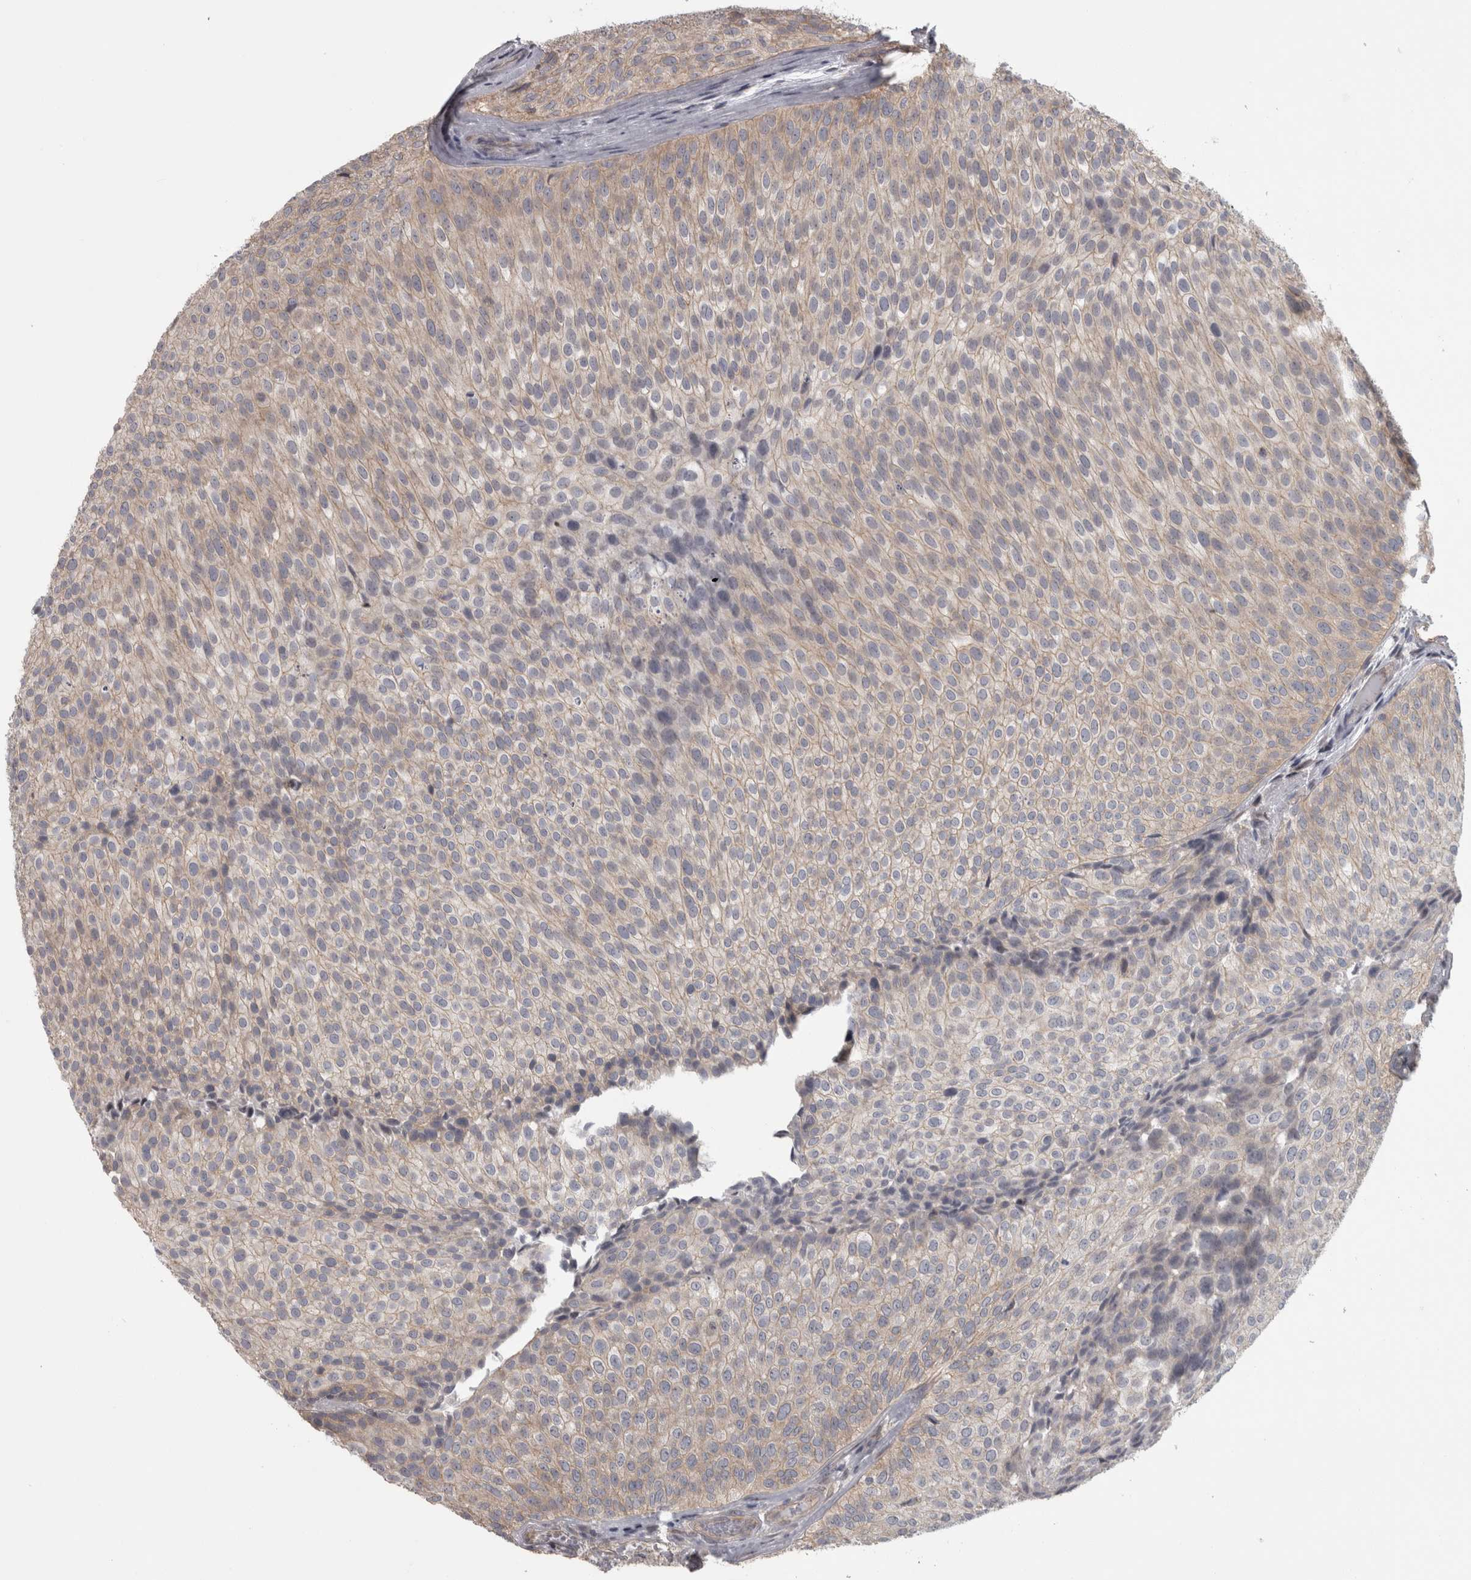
{"staining": {"intensity": "weak", "quantity": "<25%", "location": "cytoplasmic/membranous"}, "tissue": "urothelial cancer", "cell_type": "Tumor cells", "image_type": "cancer", "snomed": [{"axis": "morphology", "description": "Urothelial carcinoma, Low grade"}, {"axis": "topography", "description": "Urinary bladder"}], "caption": "Immunohistochemistry (IHC) histopathology image of neoplastic tissue: human urothelial cancer stained with DAB reveals no significant protein positivity in tumor cells.", "gene": "PPP1R12B", "patient": {"sex": "male", "age": 86}}